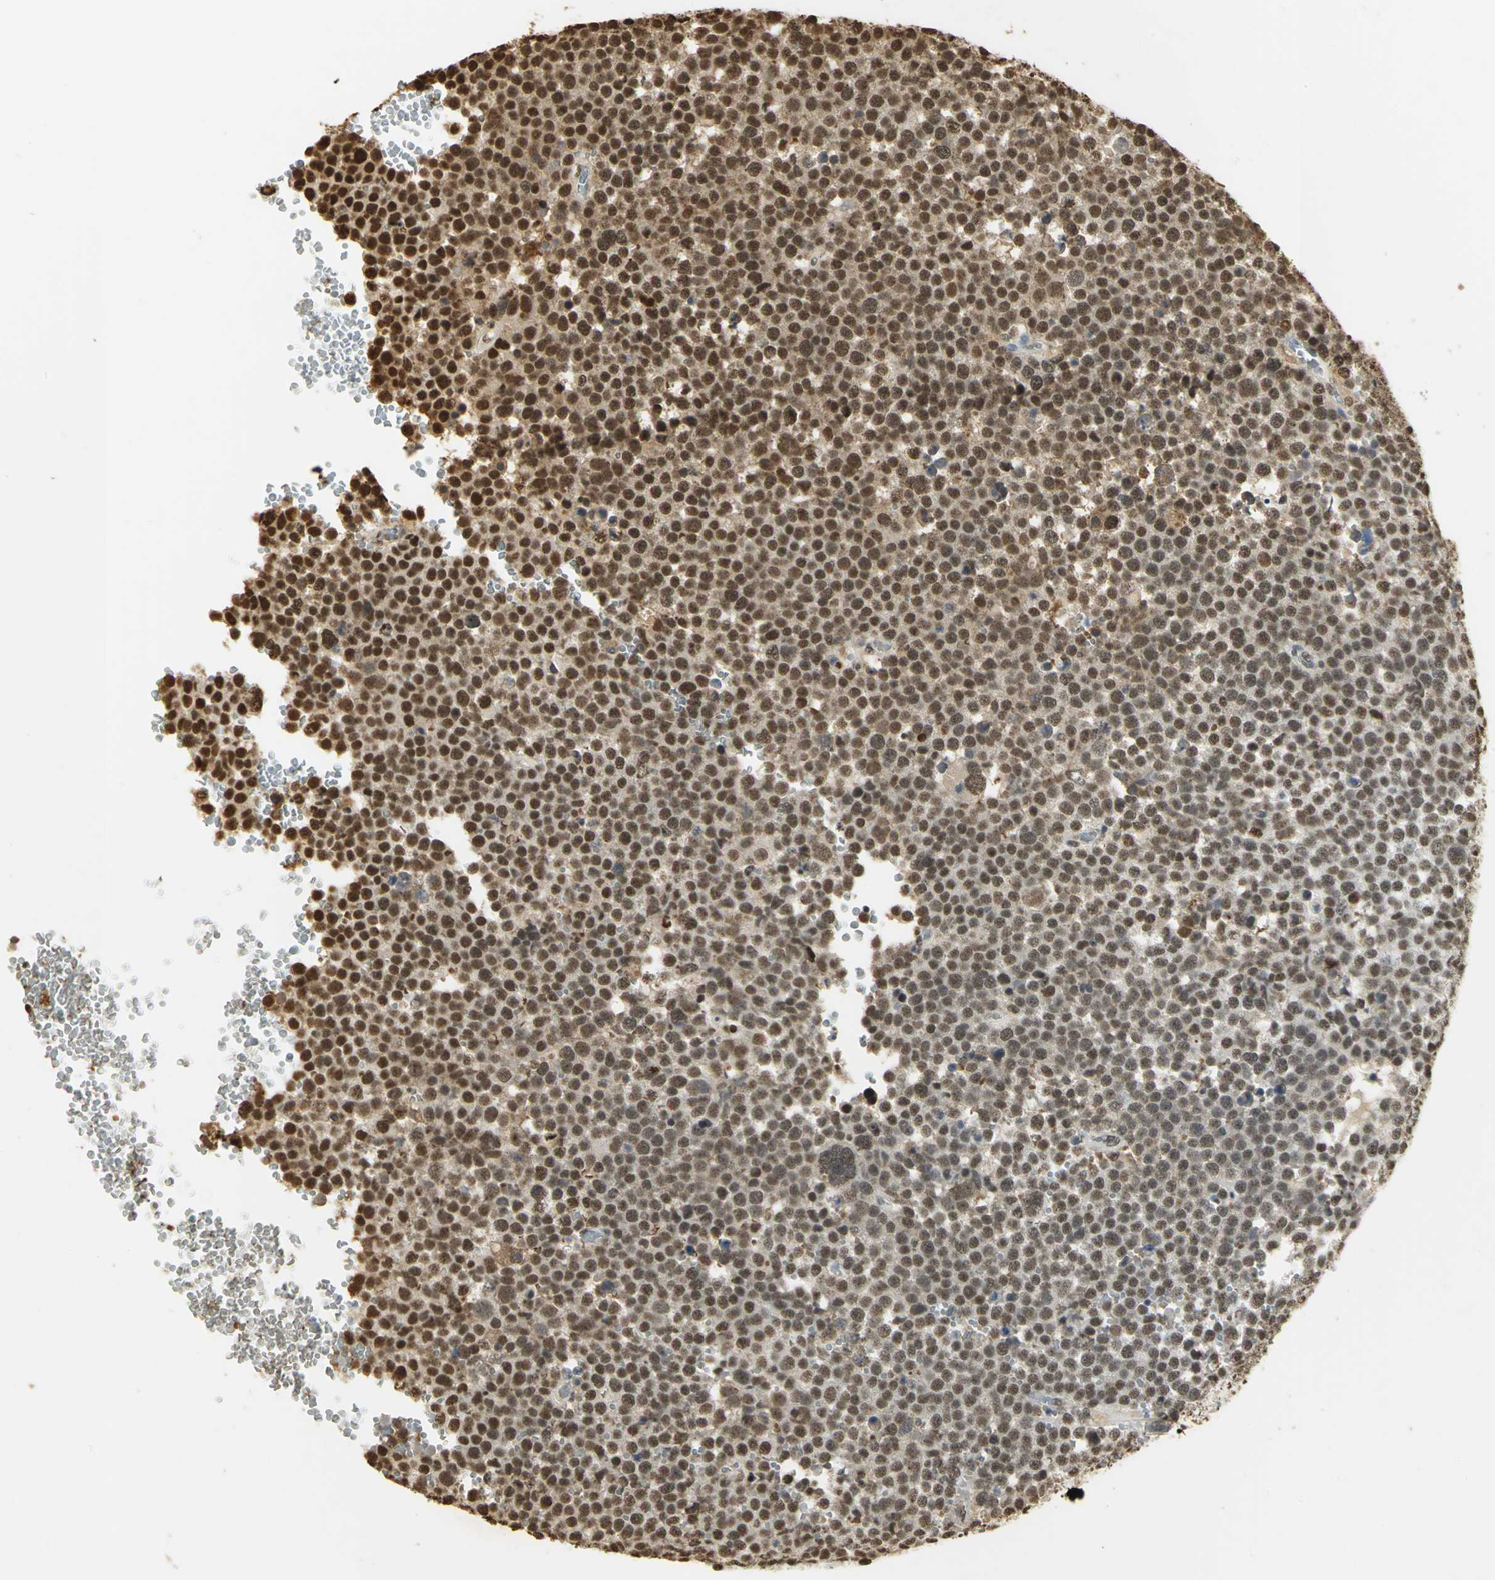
{"staining": {"intensity": "strong", "quantity": ">75%", "location": "cytoplasmic/membranous,nuclear"}, "tissue": "testis cancer", "cell_type": "Tumor cells", "image_type": "cancer", "snomed": [{"axis": "morphology", "description": "Seminoma, NOS"}, {"axis": "topography", "description": "Testis"}], "caption": "Protein staining of testis seminoma tissue exhibits strong cytoplasmic/membranous and nuclear expression in about >75% of tumor cells.", "gene": "SET", "patient": {"sex": "male", "age": 71}}